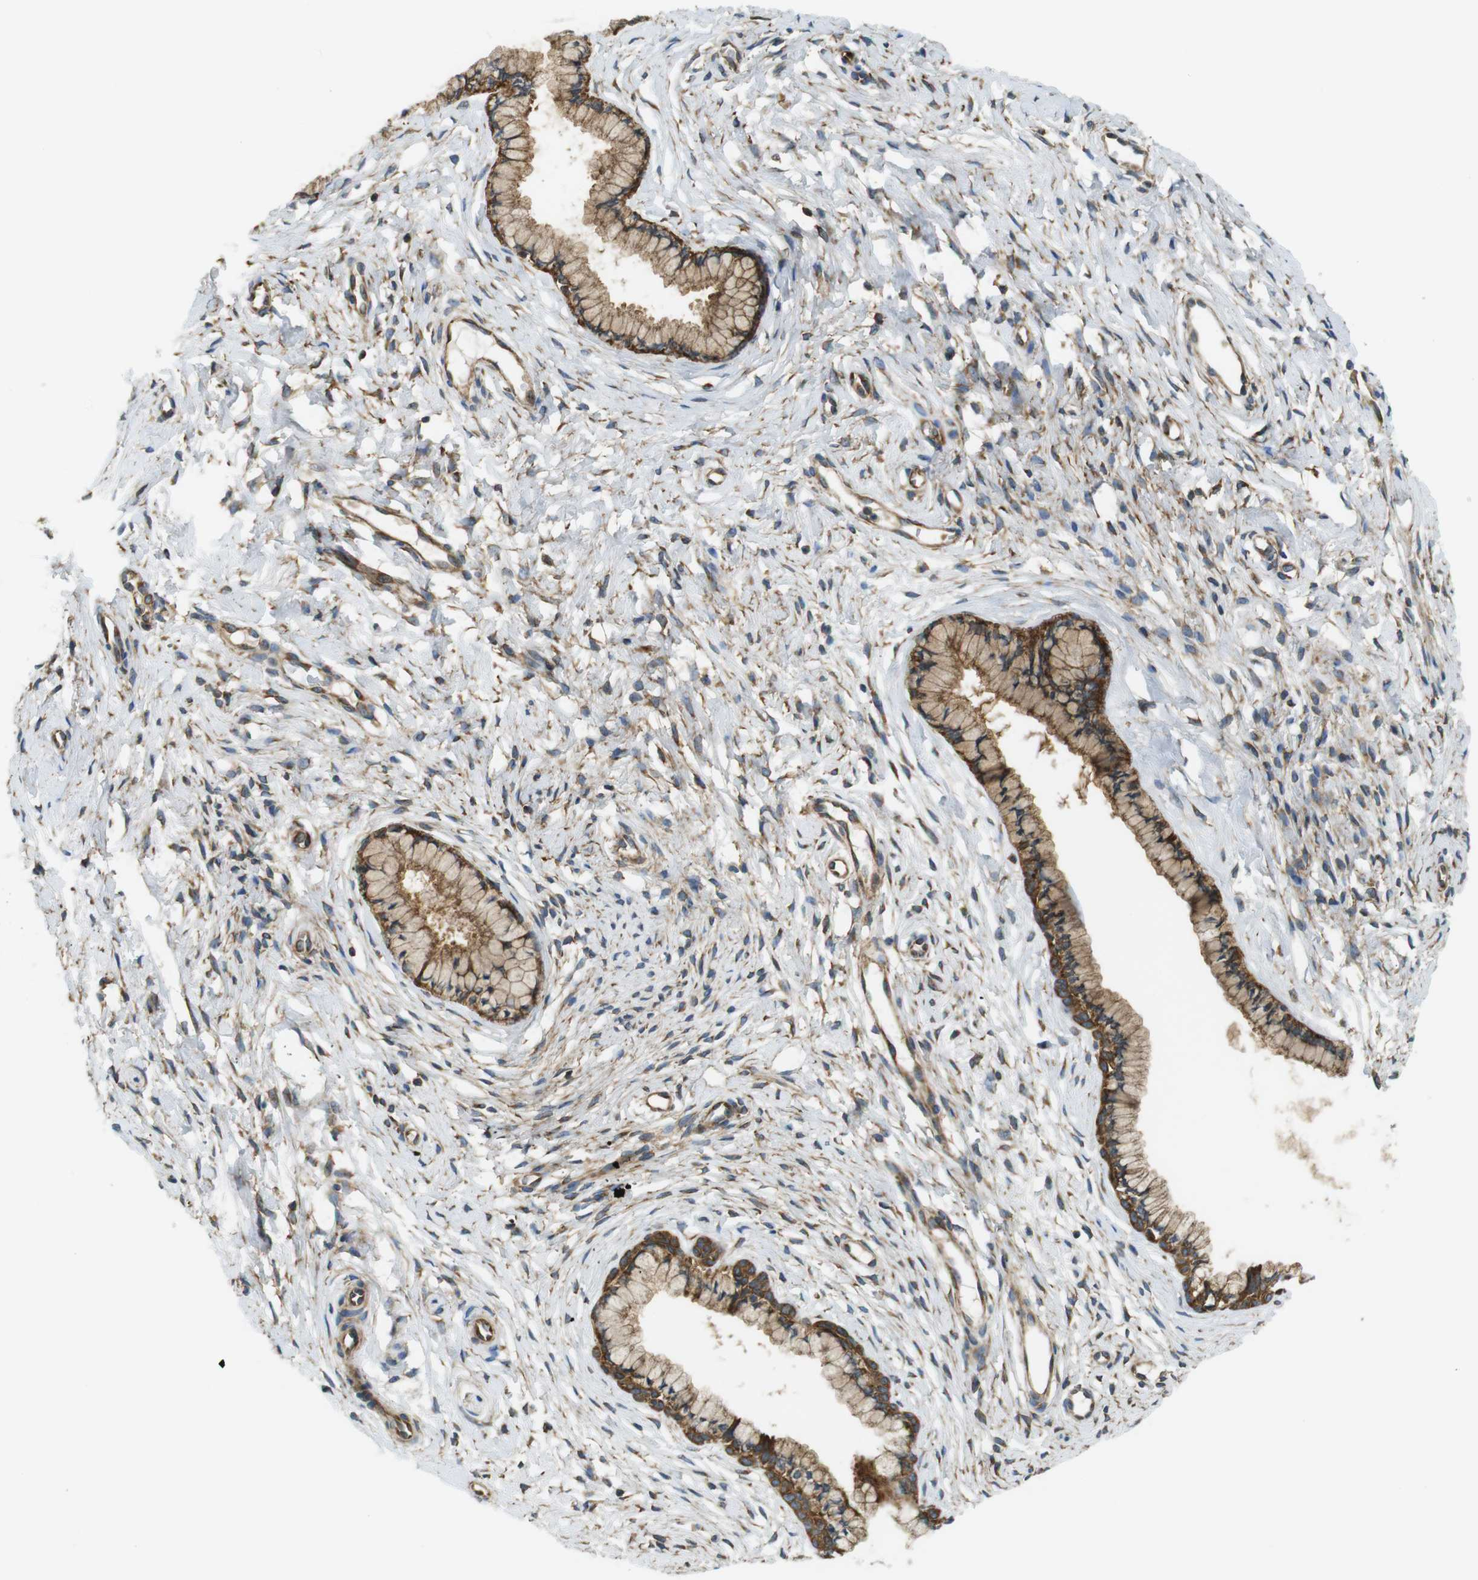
{"staining": {"intensity": "moderate", "quantity": ">75%", "location": "cytoplasmic/membranous"}, "tissue": "cervix", "cell_type": "Glandular cells", "image_type": "normal", "snomed": [{"axis": "morphology", "description": "Normal tissue, NOS"}, {"axis": "topography", "description": "Cervix"}], "caption": "High-power microscopy captured an IHC histopathology image of unremarkable cervix, revealing moderate cytoplasmic/membranous staining in approximately >75% of glandular cells.", "gene": "TSC1", "patient": {"sex": "female", "age": 65}}